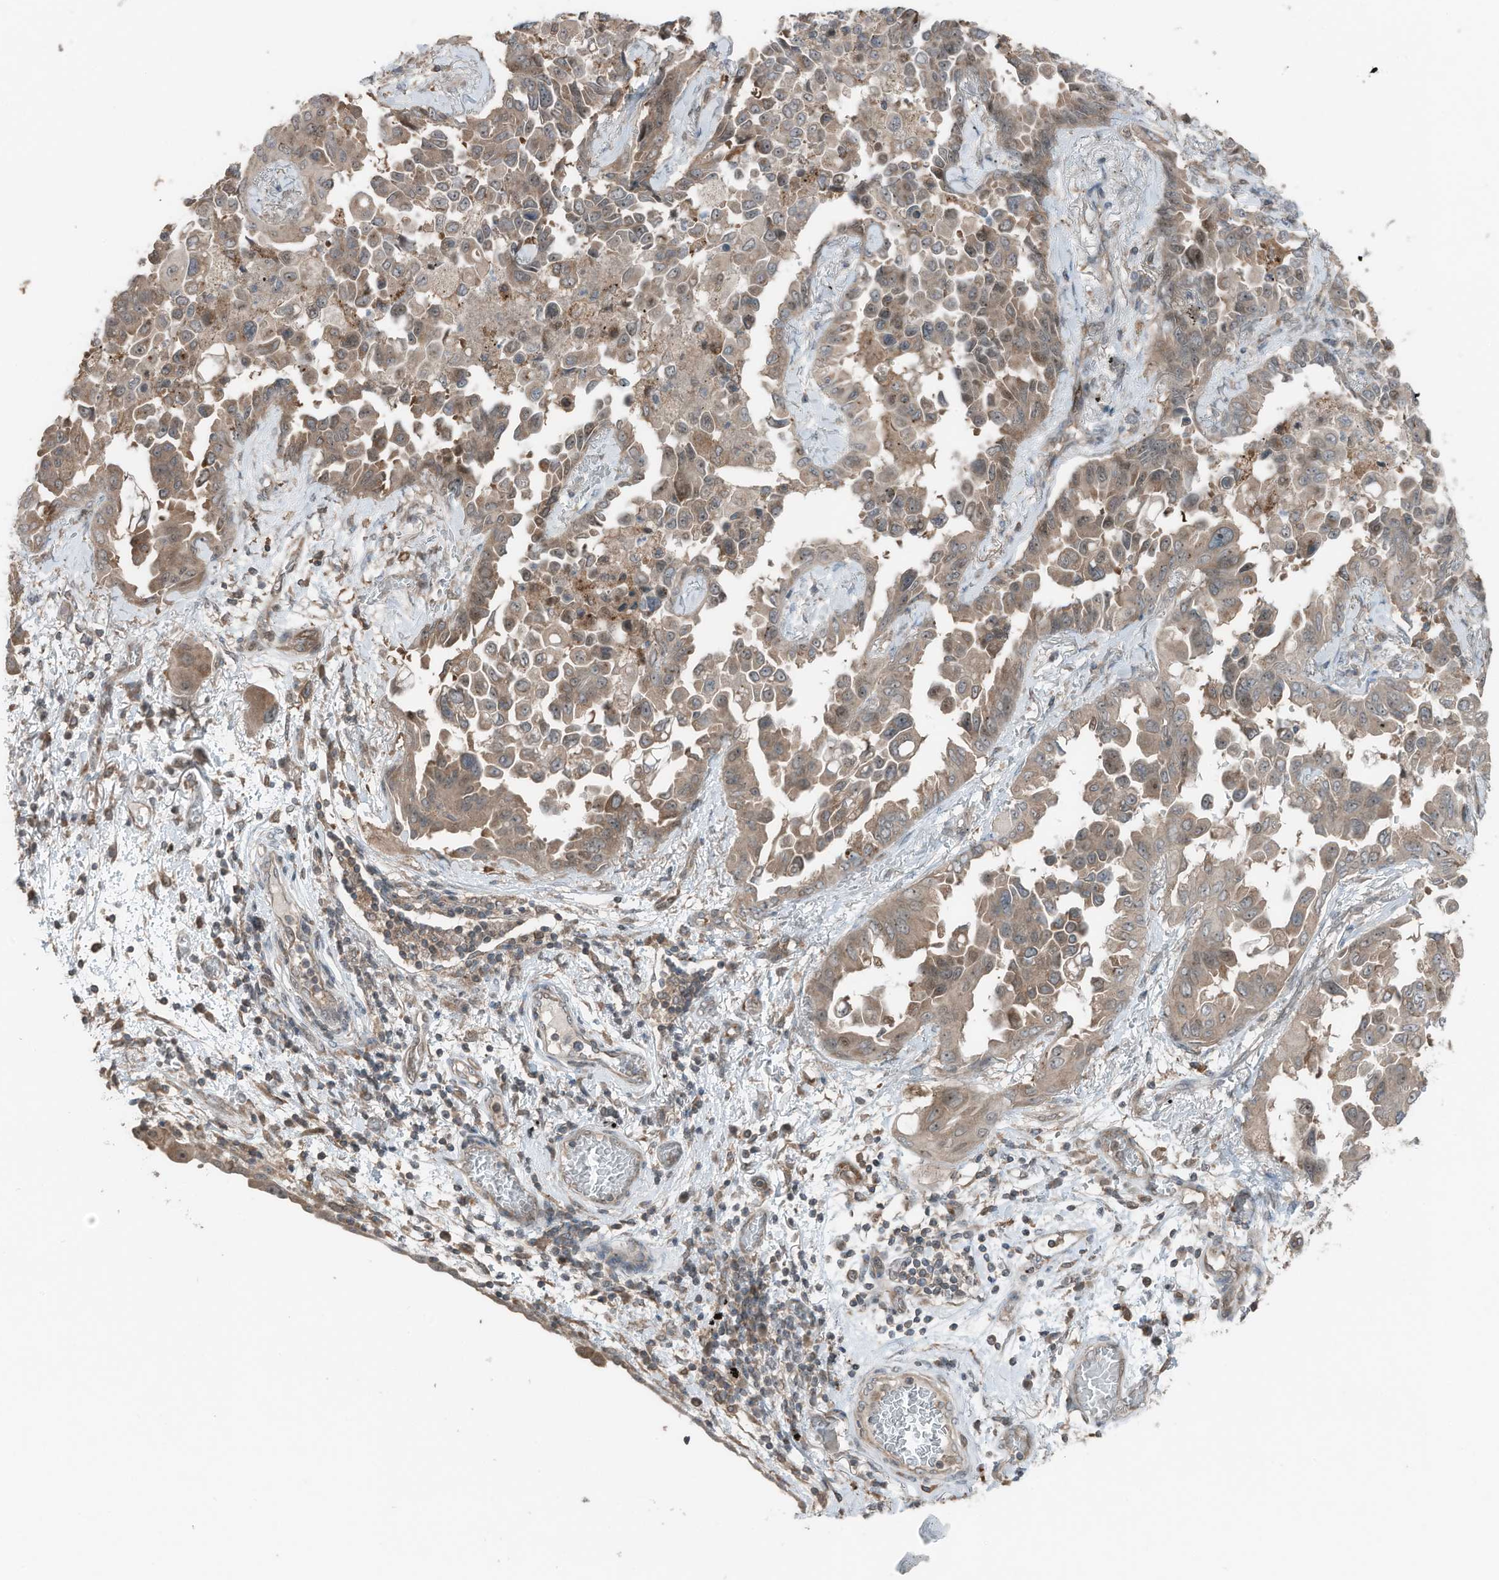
{"staining": {"intensity": "moderate", "quantity": ">75%", "location": "cytoplasmic/membranous"}, "tissue": "lung cancer", "cell_type": "Tumor cells", "image_type": "cancer", "snomed": [{"axis": "morphology", "description": "Adenocarcinoma, NOS"}, {"axis": "topography", "description": "Lung"}], "caption": "Brown immunohistochemical staining in human lung cancer (adenocarcinoma) demonstrates moderate cytoplasmic/membranous expression in approximately >75% of tumor cells. (DAB (3,3'-diaminobenzidine) IHC with brightfield microscopy, high magnification).", "gene": "TXNDC9", "patient": {"sex": "female", "age": 67}}